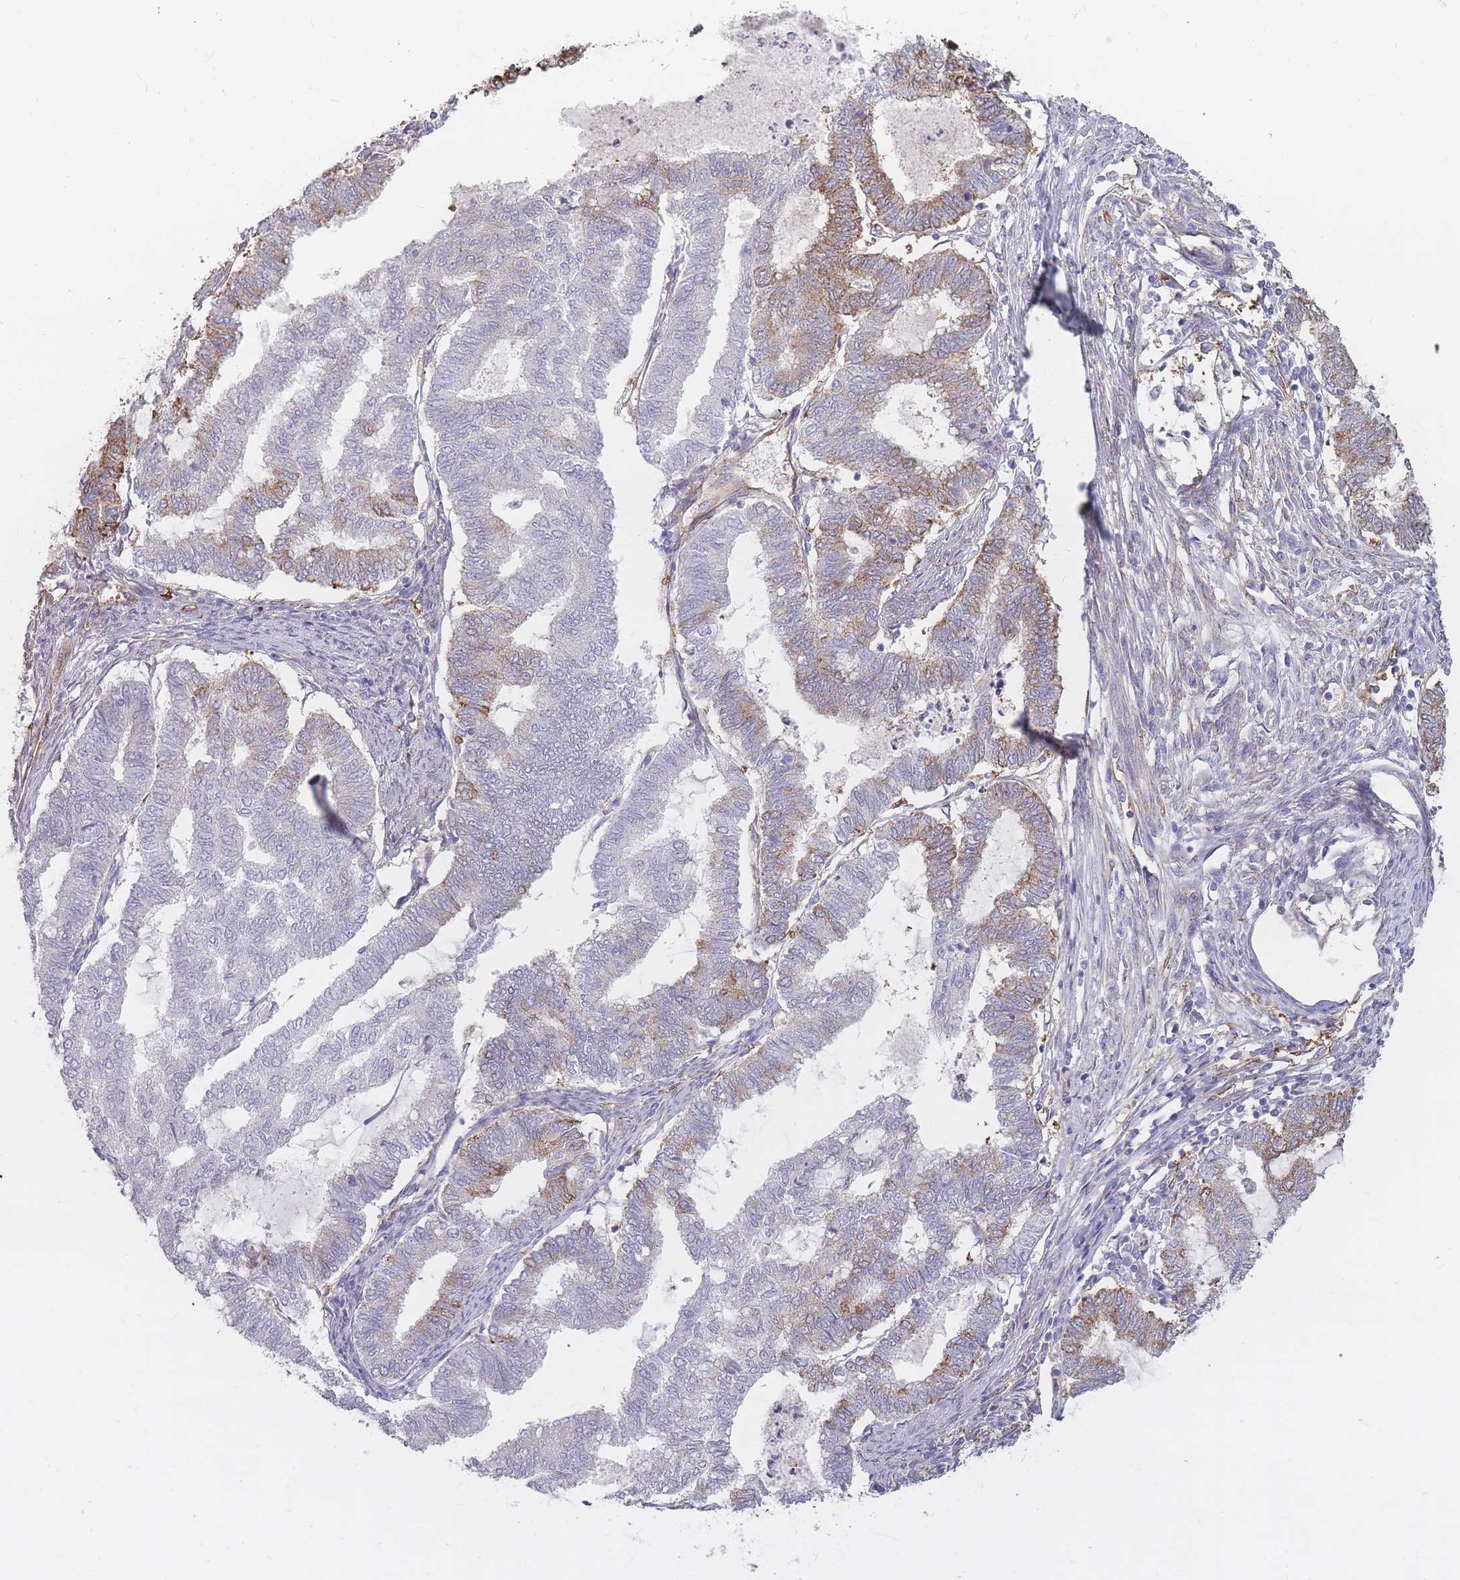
{"staining": {"intensity": "moderate", "quantity": "<25%", "location": "cytoplasmic/membranous"}, "tissue": "endometrial cancer", "cell_type": "Tumor cells", "image_type": "cancer", "snomed": [{"axis": "morphology", "description": "Adenocarcinoma, NOS"}, {"axis": "topography", "description": "Endometrium"}], "caption": "Endometrial adenocarcinoma stained with IHC exhibits moderate cytoplasmic/membranous staining in approximately <25% of tumor cells.", "gene": "GNA11", "patient": {"sex": "female", "age": 79}}